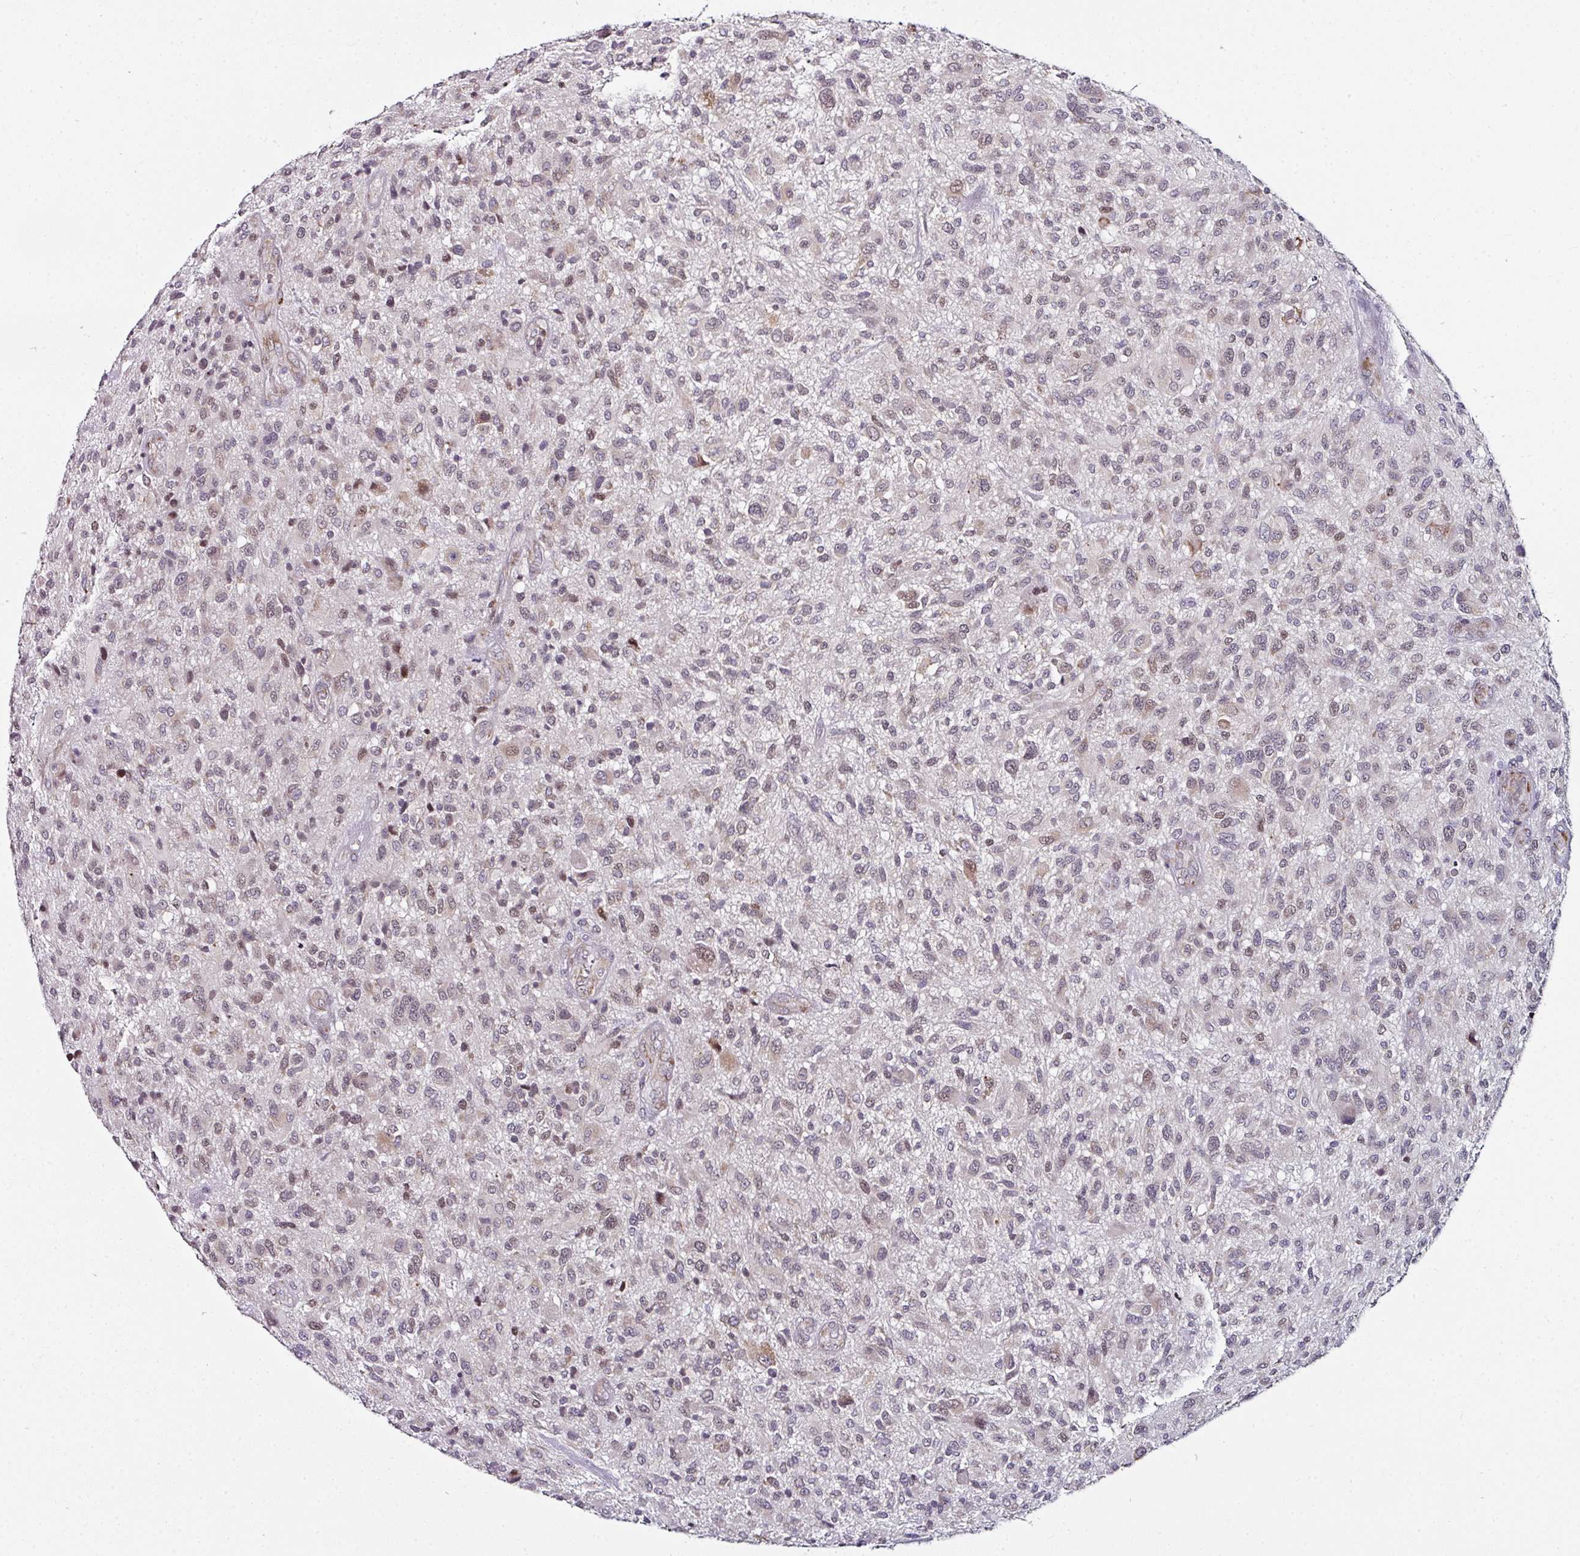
{"staining": {"intensity": "weak", "quantity": "<25%", "location": "nuclear"}, "tissue": "glioma", "cell_type": "Tumor cells", "image_type": "cancer", "snomed": [{"axis": "morphology", "description": "Glioma, malignant, High grade"}, {"axis": "topography", "description": "Brain"}], "caption": "High magnification brightfield microscopy of malignant glioma (high-grade) stained with DAB (3,3'-diaminobenzidine) (brown) and counterstained with hematoxylin (blue): tumor cells show no significant positivity. (Stains: DAB immunohistochemistry (IHC) with hematoxylin counter stain, Microscopy: brightfield microscopy at high magnification).", "gene": "APOLD1", "patient": {"sex": "male", "age": 47}}